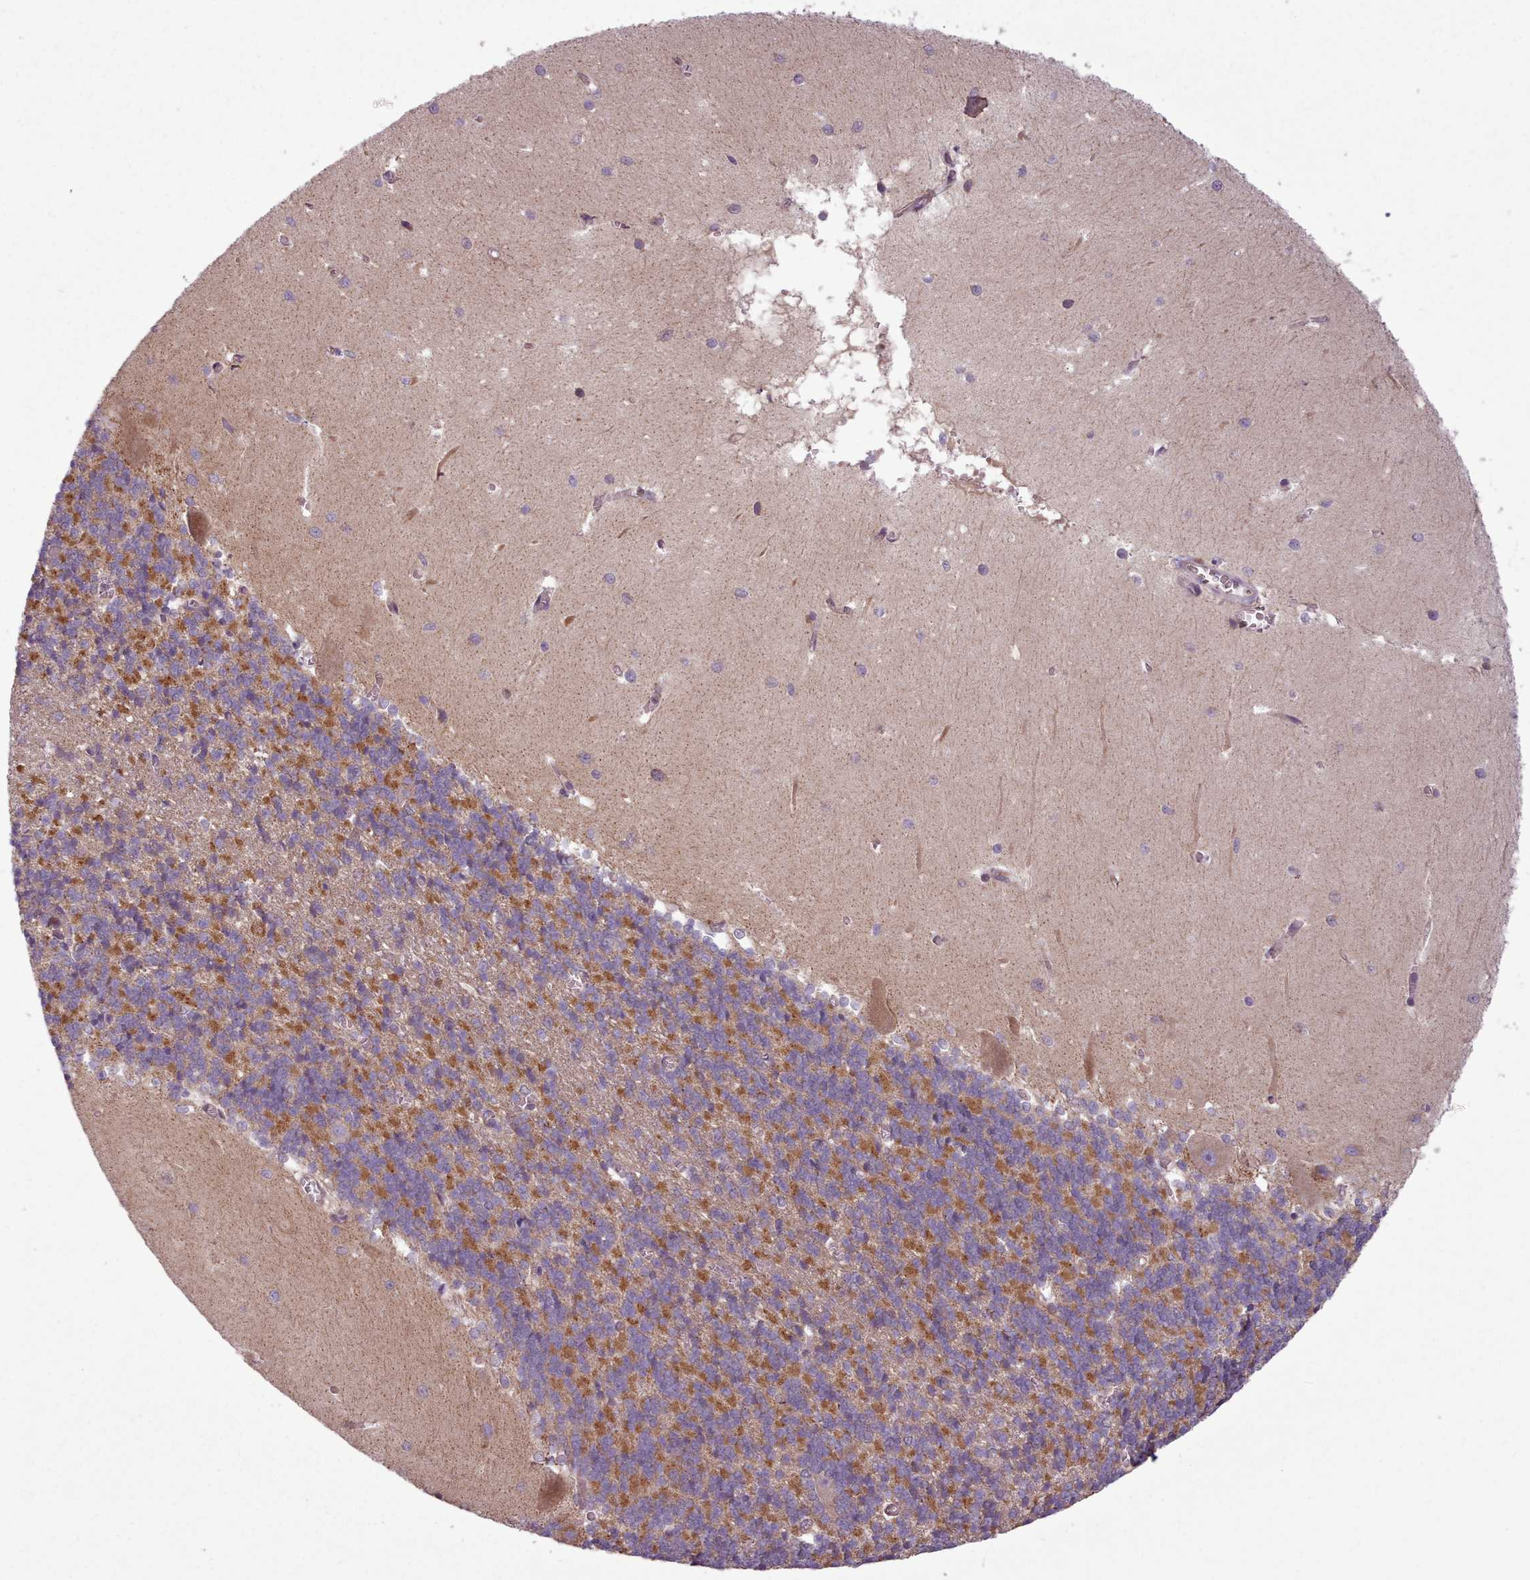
{"staining": {"intensity": "moderate", "quantity": "25%-75%", "location": "cytoplasmic/membranous"}, "tissue": "cerebellum", "cell_type": "Cells in granular layer", "image_type": "normal", "snomed": [{"axis": "morphology", "description": "Normal tissue, NOS"}, {"axis": "topography", "description": "Cerebellum"}], "caption": "Protein analysis of unremarkable cerebellum shows moderate cytoplasmic/membranous positivity in about 25%-75% of cells in granular layer. (DAB = brown stain, brightfield microscopy at high magnification).", "gene": "NT5DC2", "patient": {"sex": "male", "age": 37}}